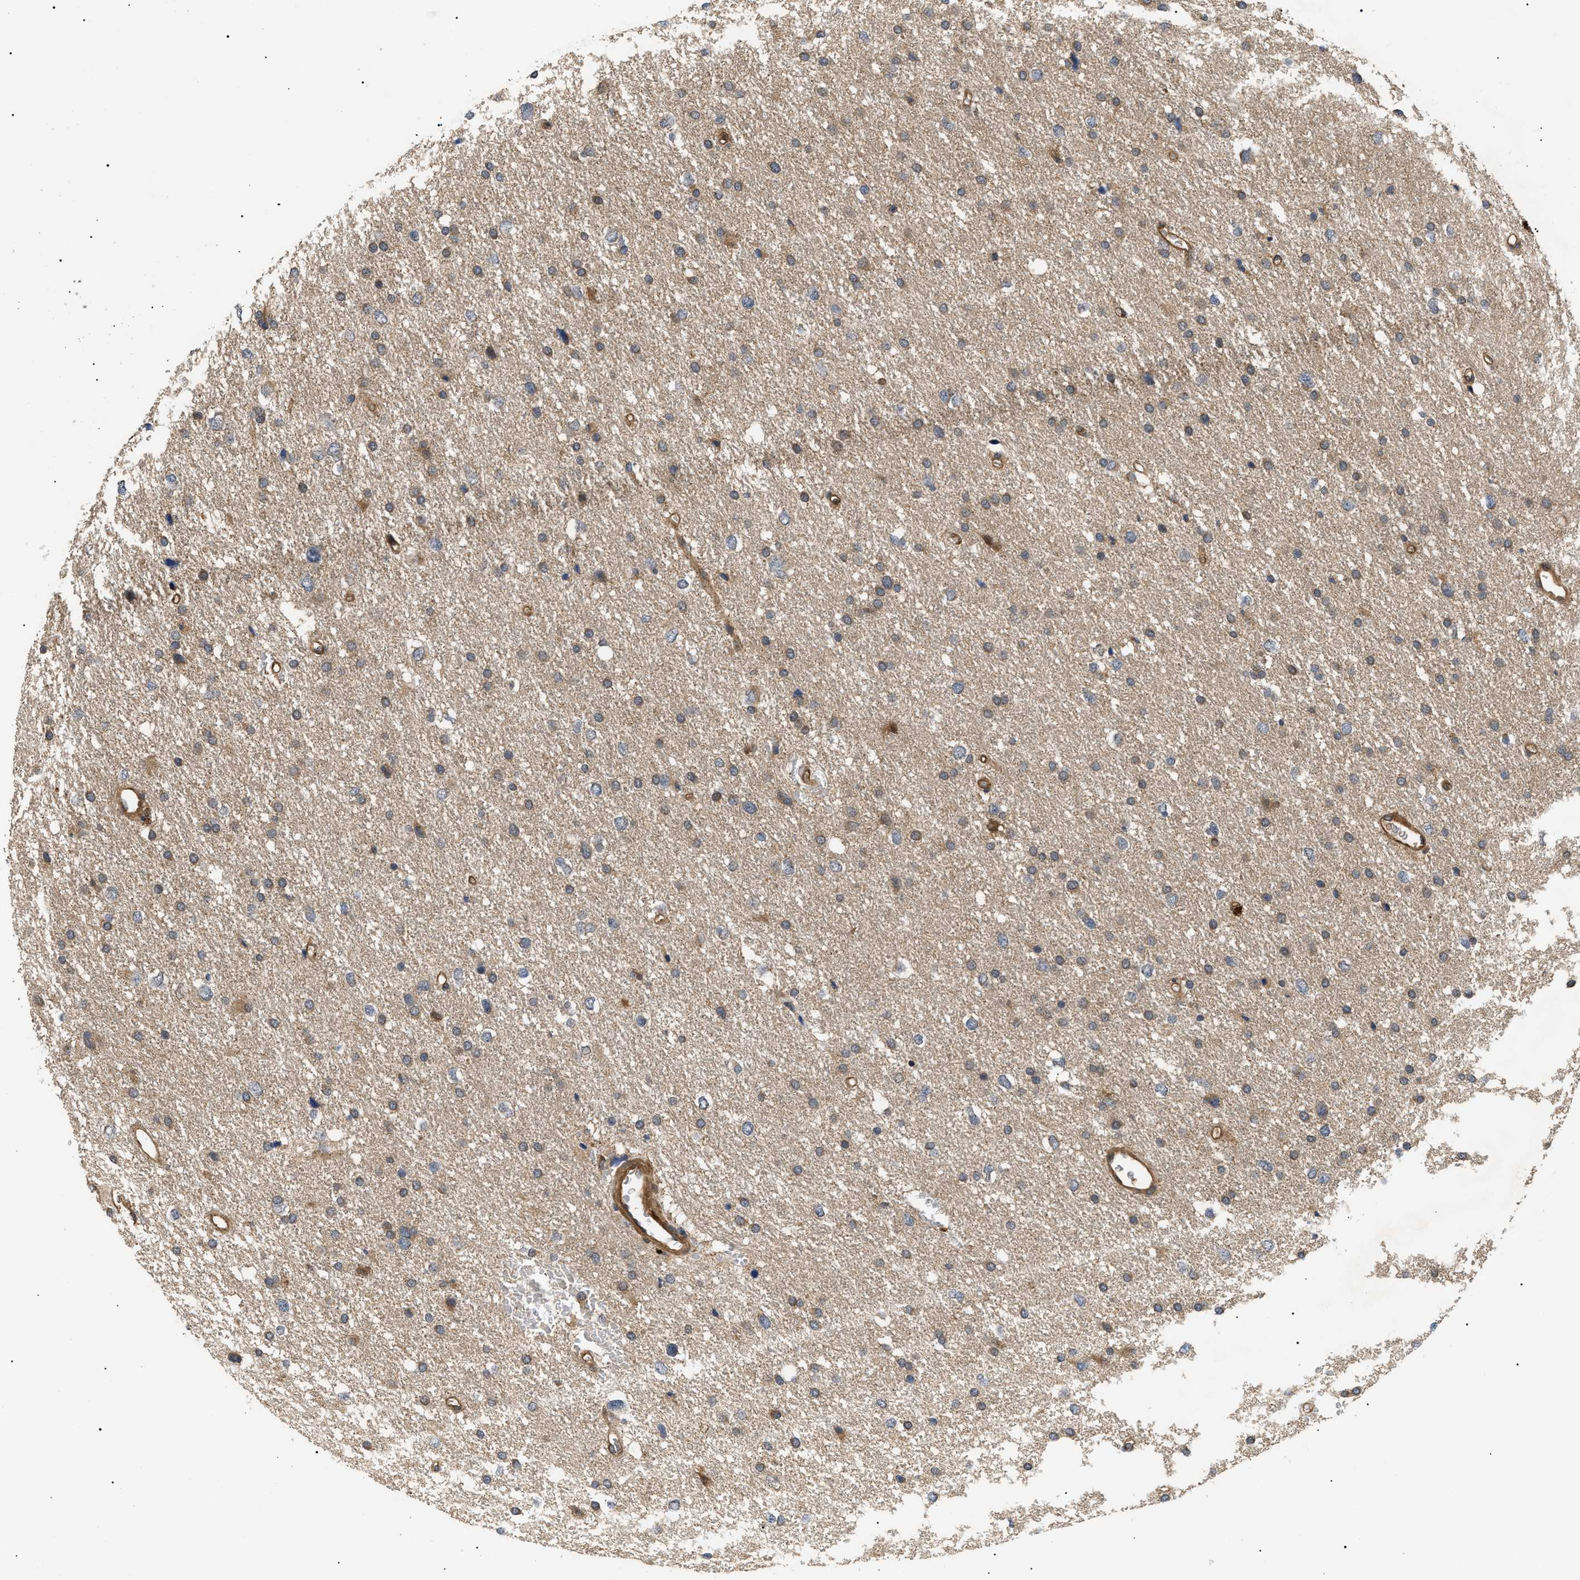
{"staining": {"intensity": "moderate", "quantity": "<25%", "location": "cytoplasmic/membranous,nuclear"}, "tissue": "glioma", "cell_type": "Tumor cells", "image_type": "cancer", "snomed": [{"axis": "morphology", "description": "Glioma, malignant, Low grade"}, {"axis": "topography", "description": "Brain"}], "caption": "Immunohistochemistry (DAB (3,3'-diaminobenzidine)) staining of human glioma reveals moderate cytoplasmic/membranous and nuclear protein expression in approximately <25% of tumor cells. (IHC, brightfield microscopy, high magnification).", "gene": "ASTL", "patient": {"sex": "female", "age": 37}}